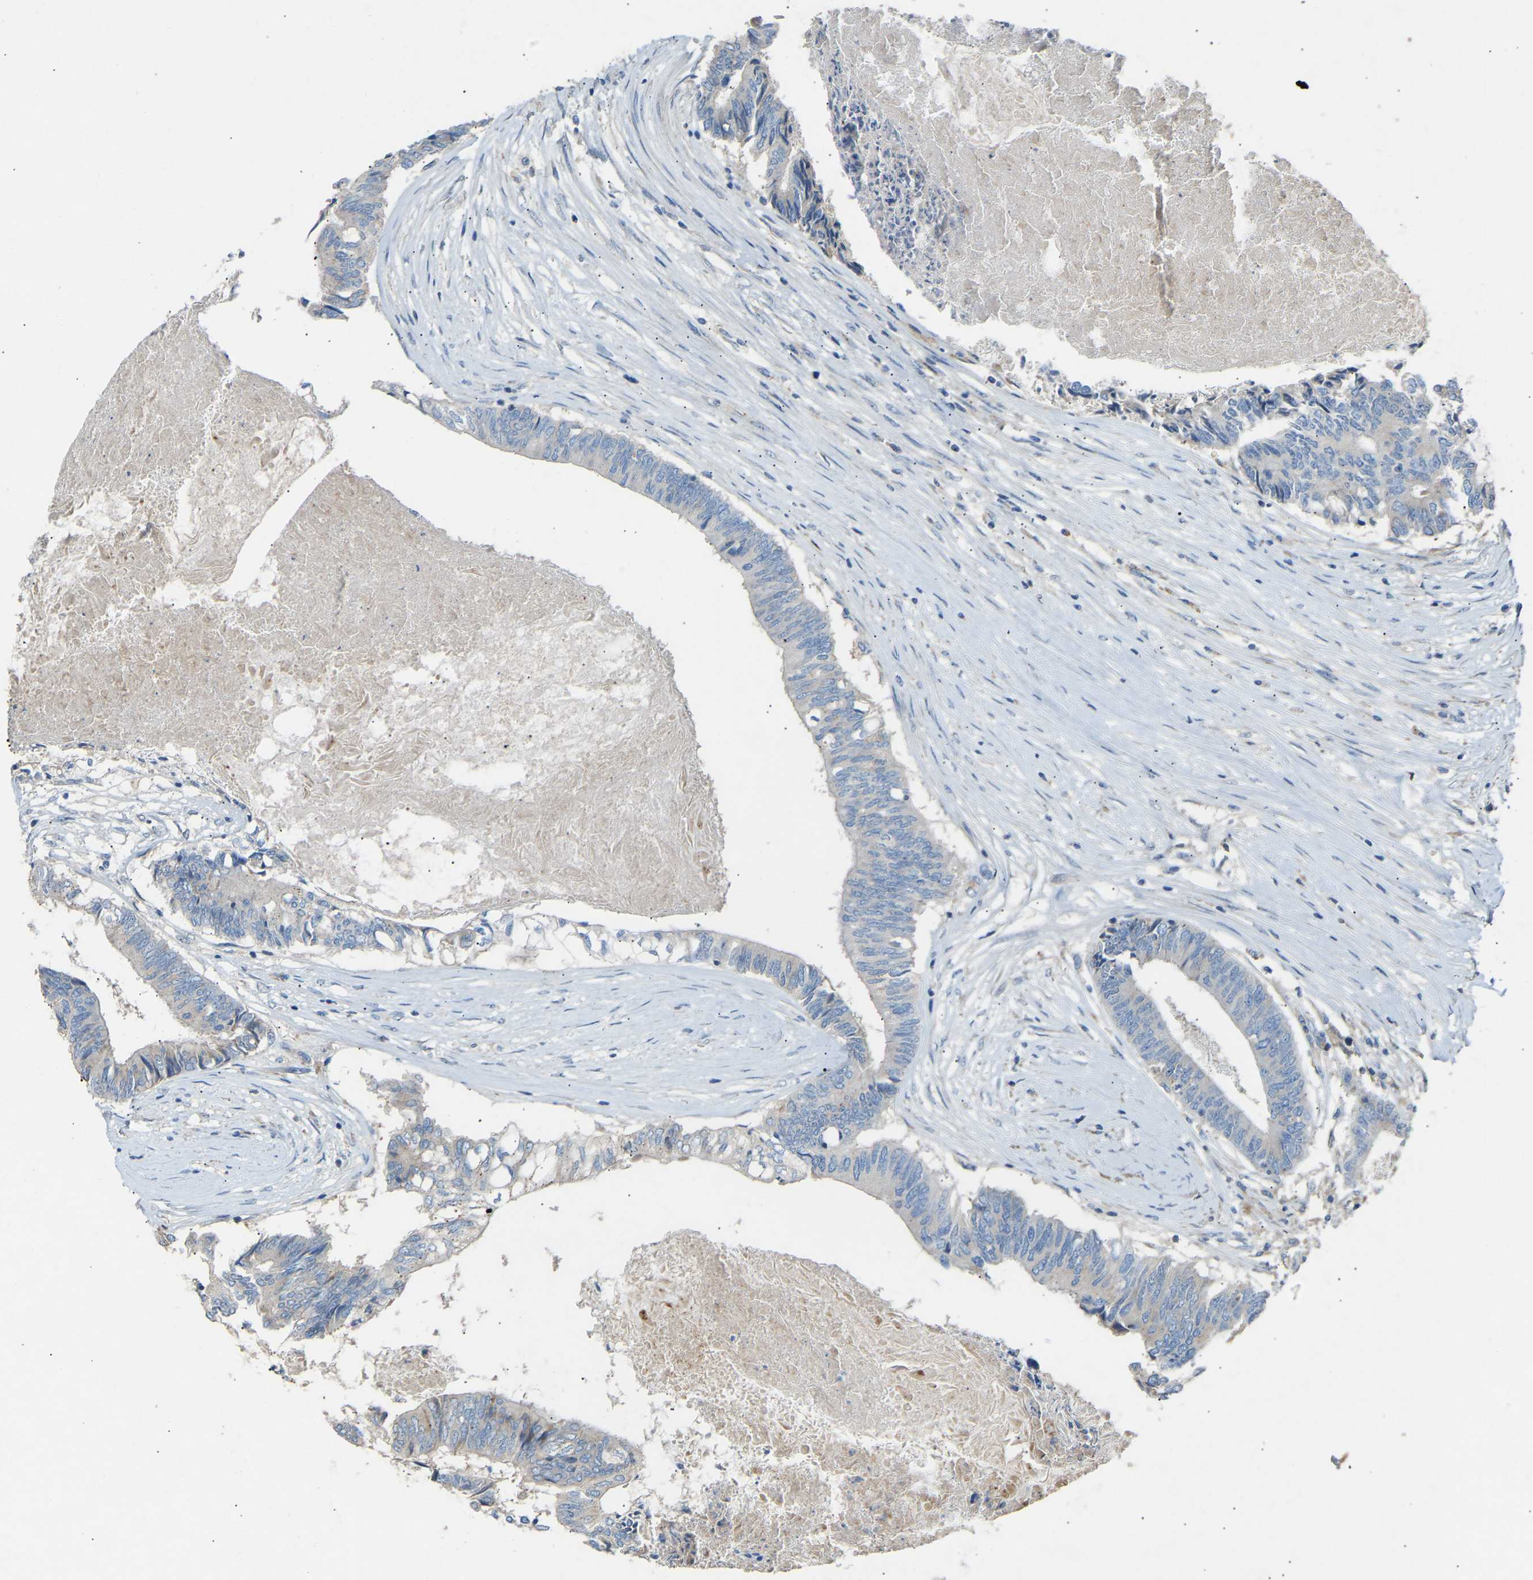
{"staining": {"intensity": "negative", "quantity": "none", "location": "none"}, "tissue": "colorectal cancer", "cell_type": "Tumor cells", "image_type": "cancer", "snomed": [{"axis": "morphology", "description": "Adenocarcinoma, NOS"}, {"axis": "topography", "description": "Rectum"}], "caption": "Colorectal cancer was stained to show a protein in brown. There is no significant positivity in tumor cells.", "gene": "RGP1", "patient": {"sex": "male", "age": 63}}